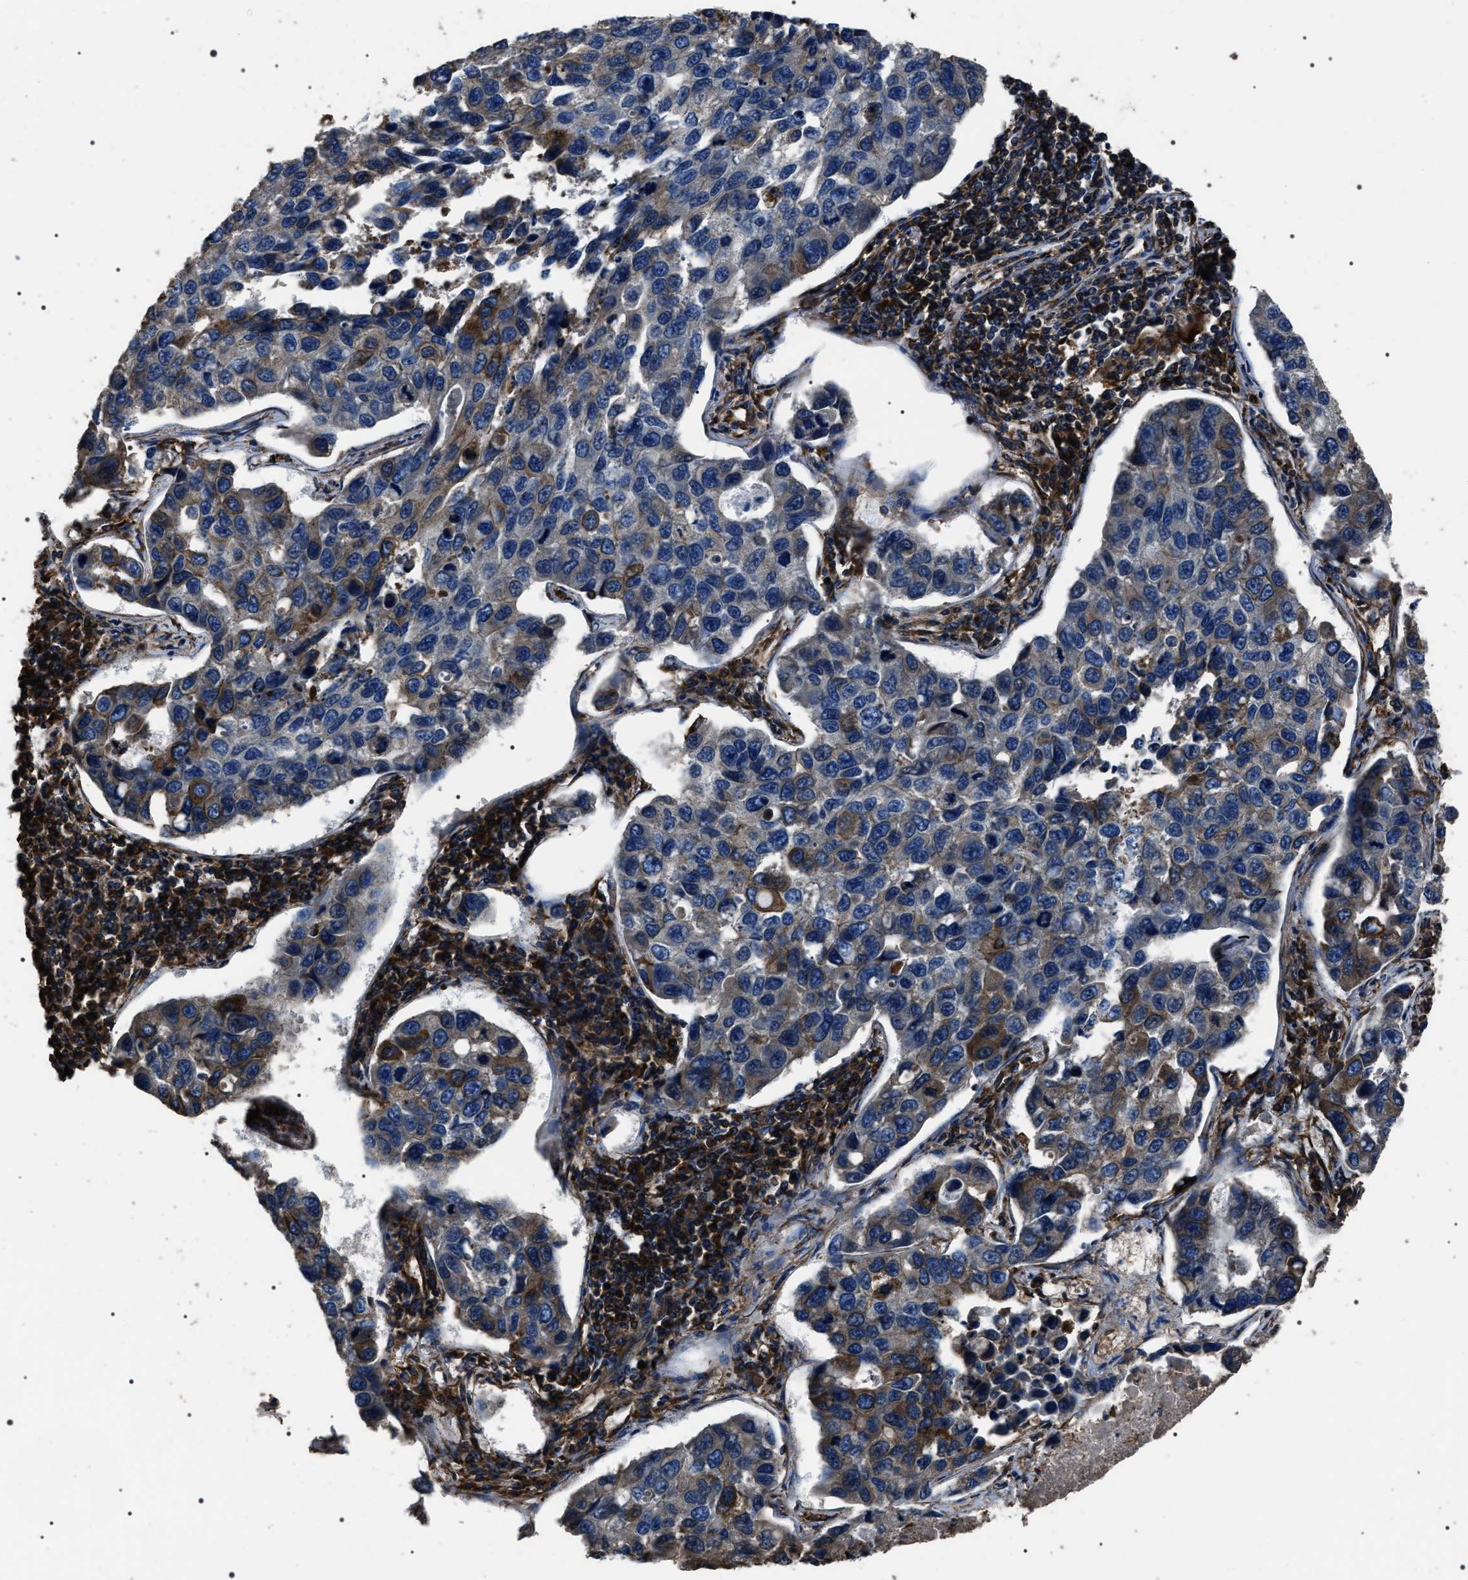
{"staining": {"intensity": "moderate", "quantity": "<25%", "location": "cytoplasmic/membranous"}, "tissue": "lung cancer", "cell_type": "Tumor cells", "image_type": "cancer", "snomed": [{"axis": "morphology", "description": "Adenocarcinoma, NOS"}, {"axis": "topography", "description": "Lung"}], "caption": "There is low levels of moderate cytoplasmic/membranous expression in tumor cells of adenocarcinoma (lung), as demonstrated by immunohistochemical staining (brown color).", "gene": "HSCB", "patient": {"sex": "male", "age": 64}}